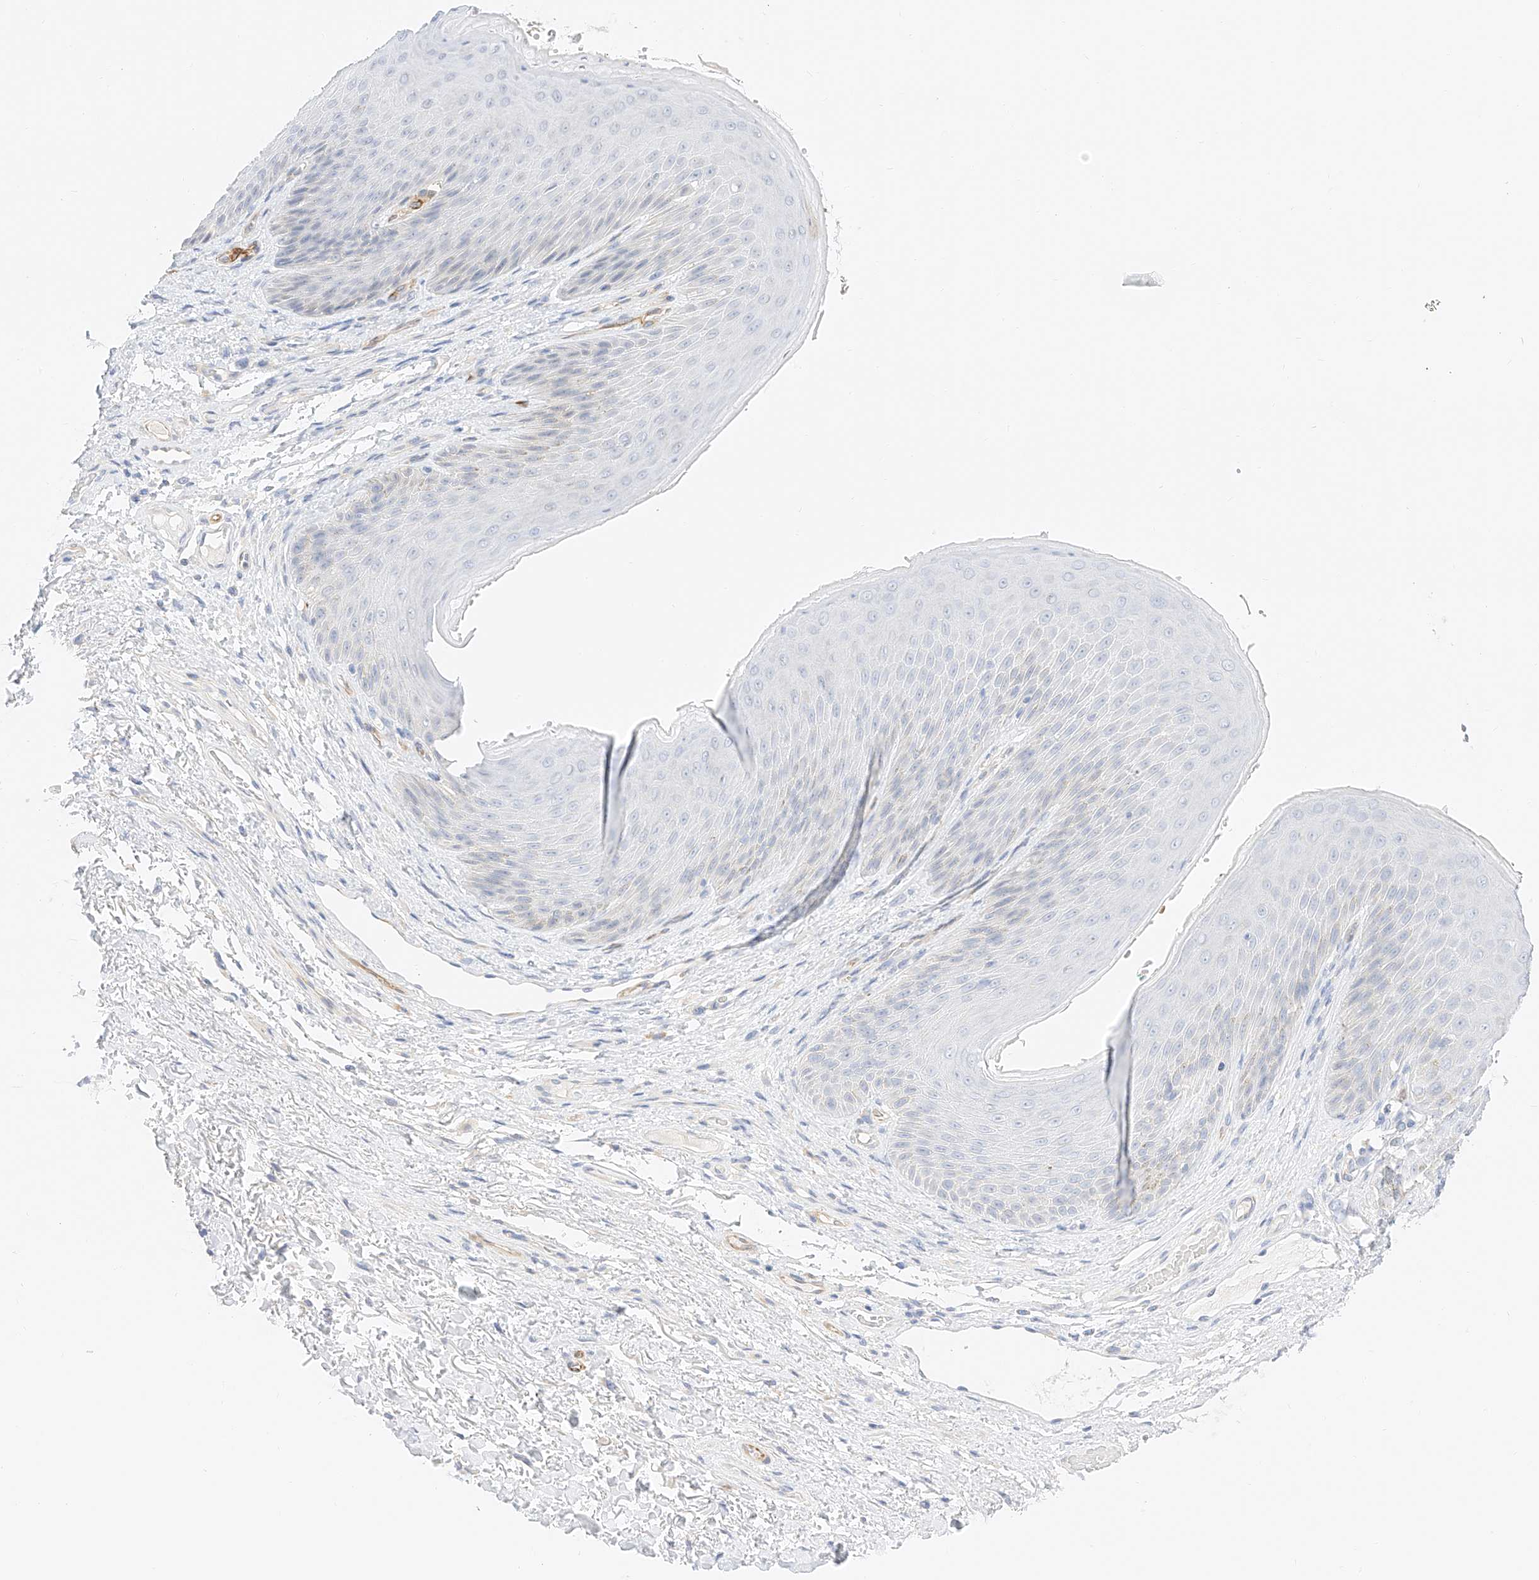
{"staining": {"intensity": "negative", "quantity": "none", "location": "none"}, "tissue": "skin", "cell_type": "Epidermal cells", "image_type": "normal", "snomed": [{"axis": "morphology", "description": "Normal tissue, NOS"}, {"axis": "topography", "description": "Anal"}], "caption": "The histopathology image exhibits no significant positivity in epidermal cells of skin.", "gene": "CDCP2", "patient": {"sex": "male", "age": 74}}